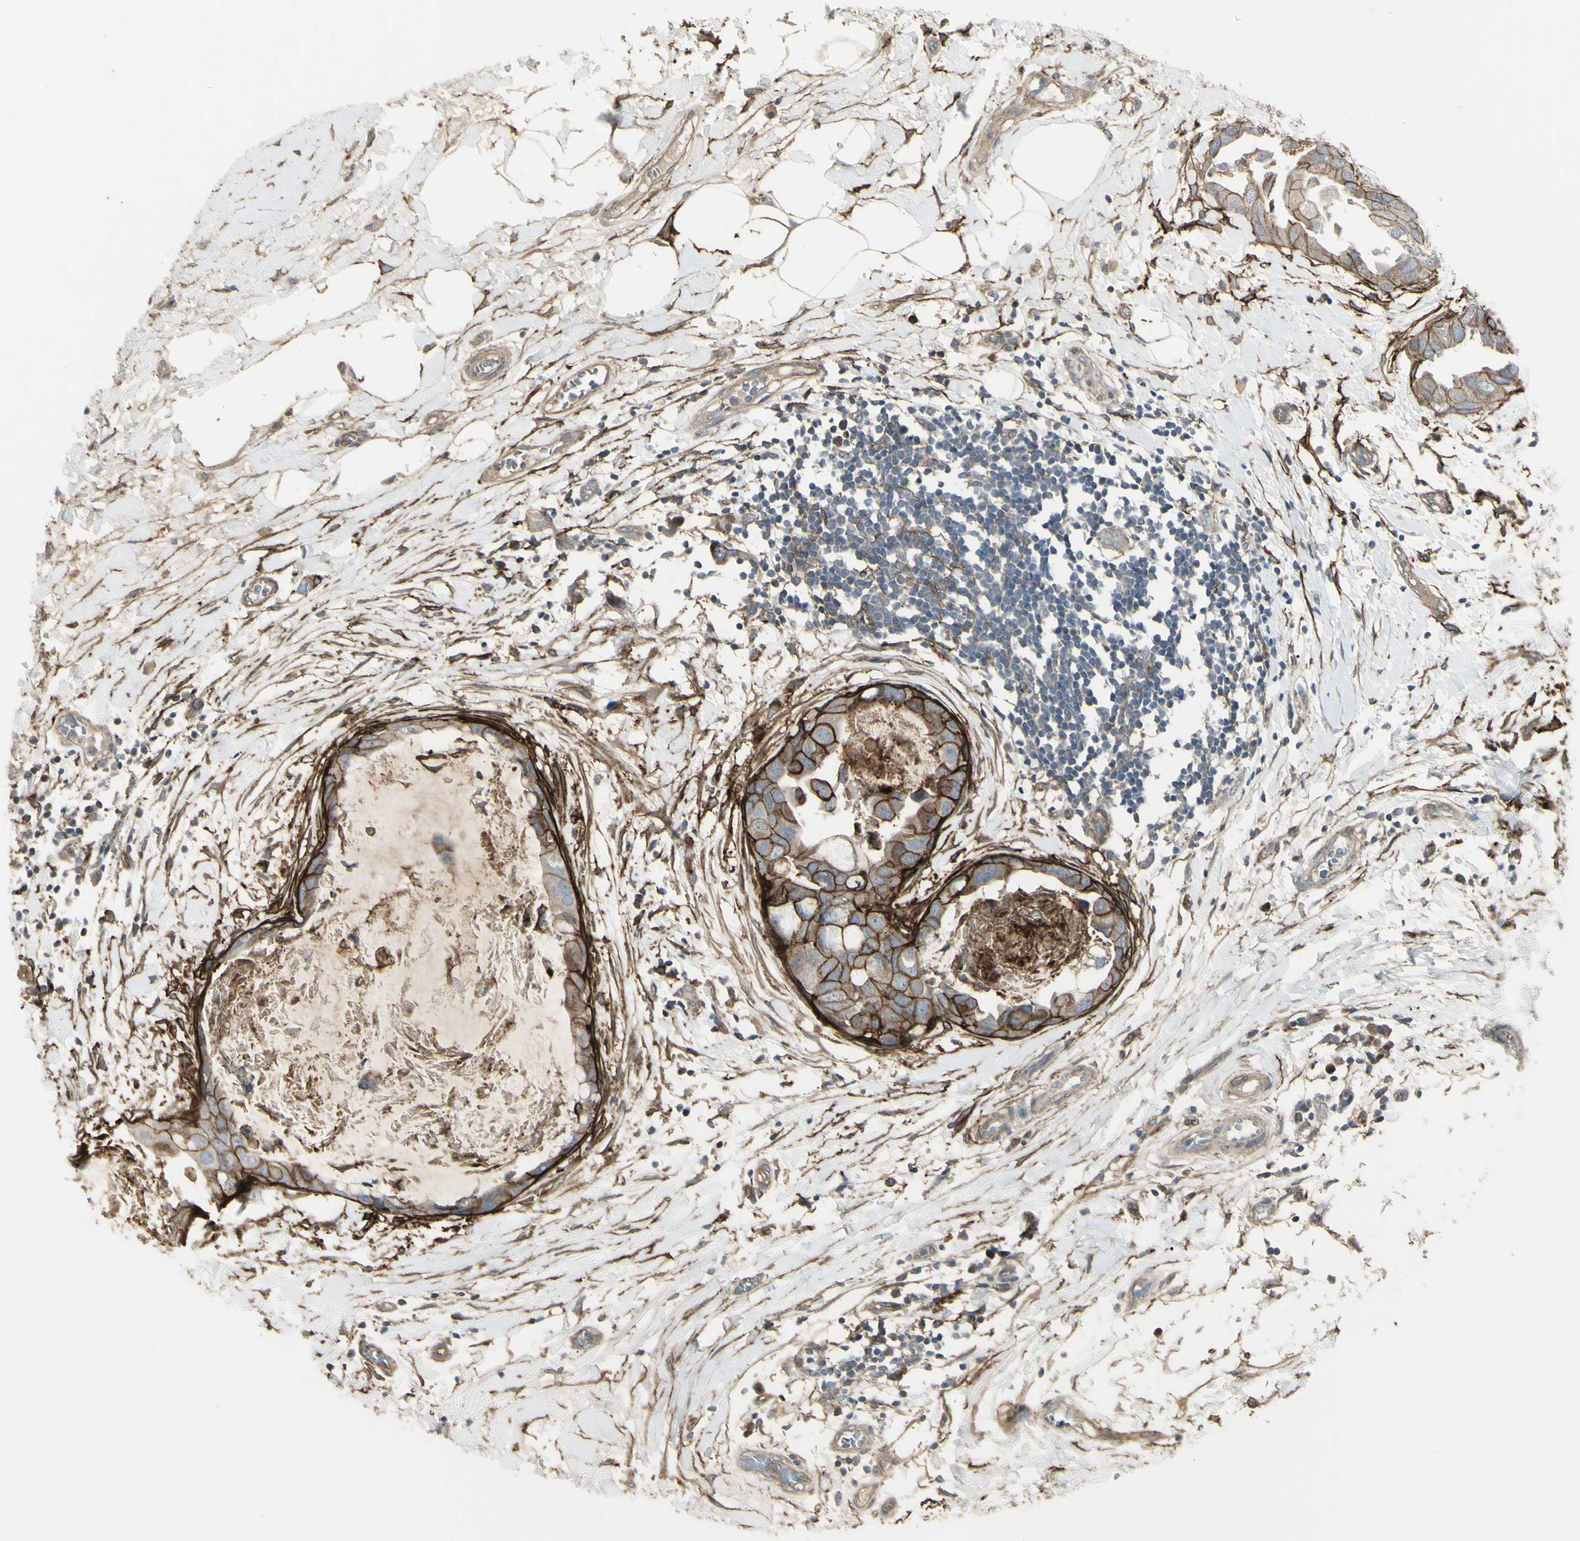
{"staining": {"intensity": "moderate", "quantity": ">75%", "location": "cytoplasmic/membranous"}, "tissue": "breast cancer", "cell_type": "Tumor cells", "image_type": "cancer", "snomed": [{"axis": "morphology", "description": "Duct carcinoma"}, {"axis": "topography", "description": "Breast"}], "caption": "This image displays immunohistochemistry staining of human breast cancer (infiltrating ductal carcinoma), with medium moderate cytoplasmic/membranous staining in approximately >75% of tumor cells.", "gene": "CD276", "patient": {"sex": "female", "age": 40}}